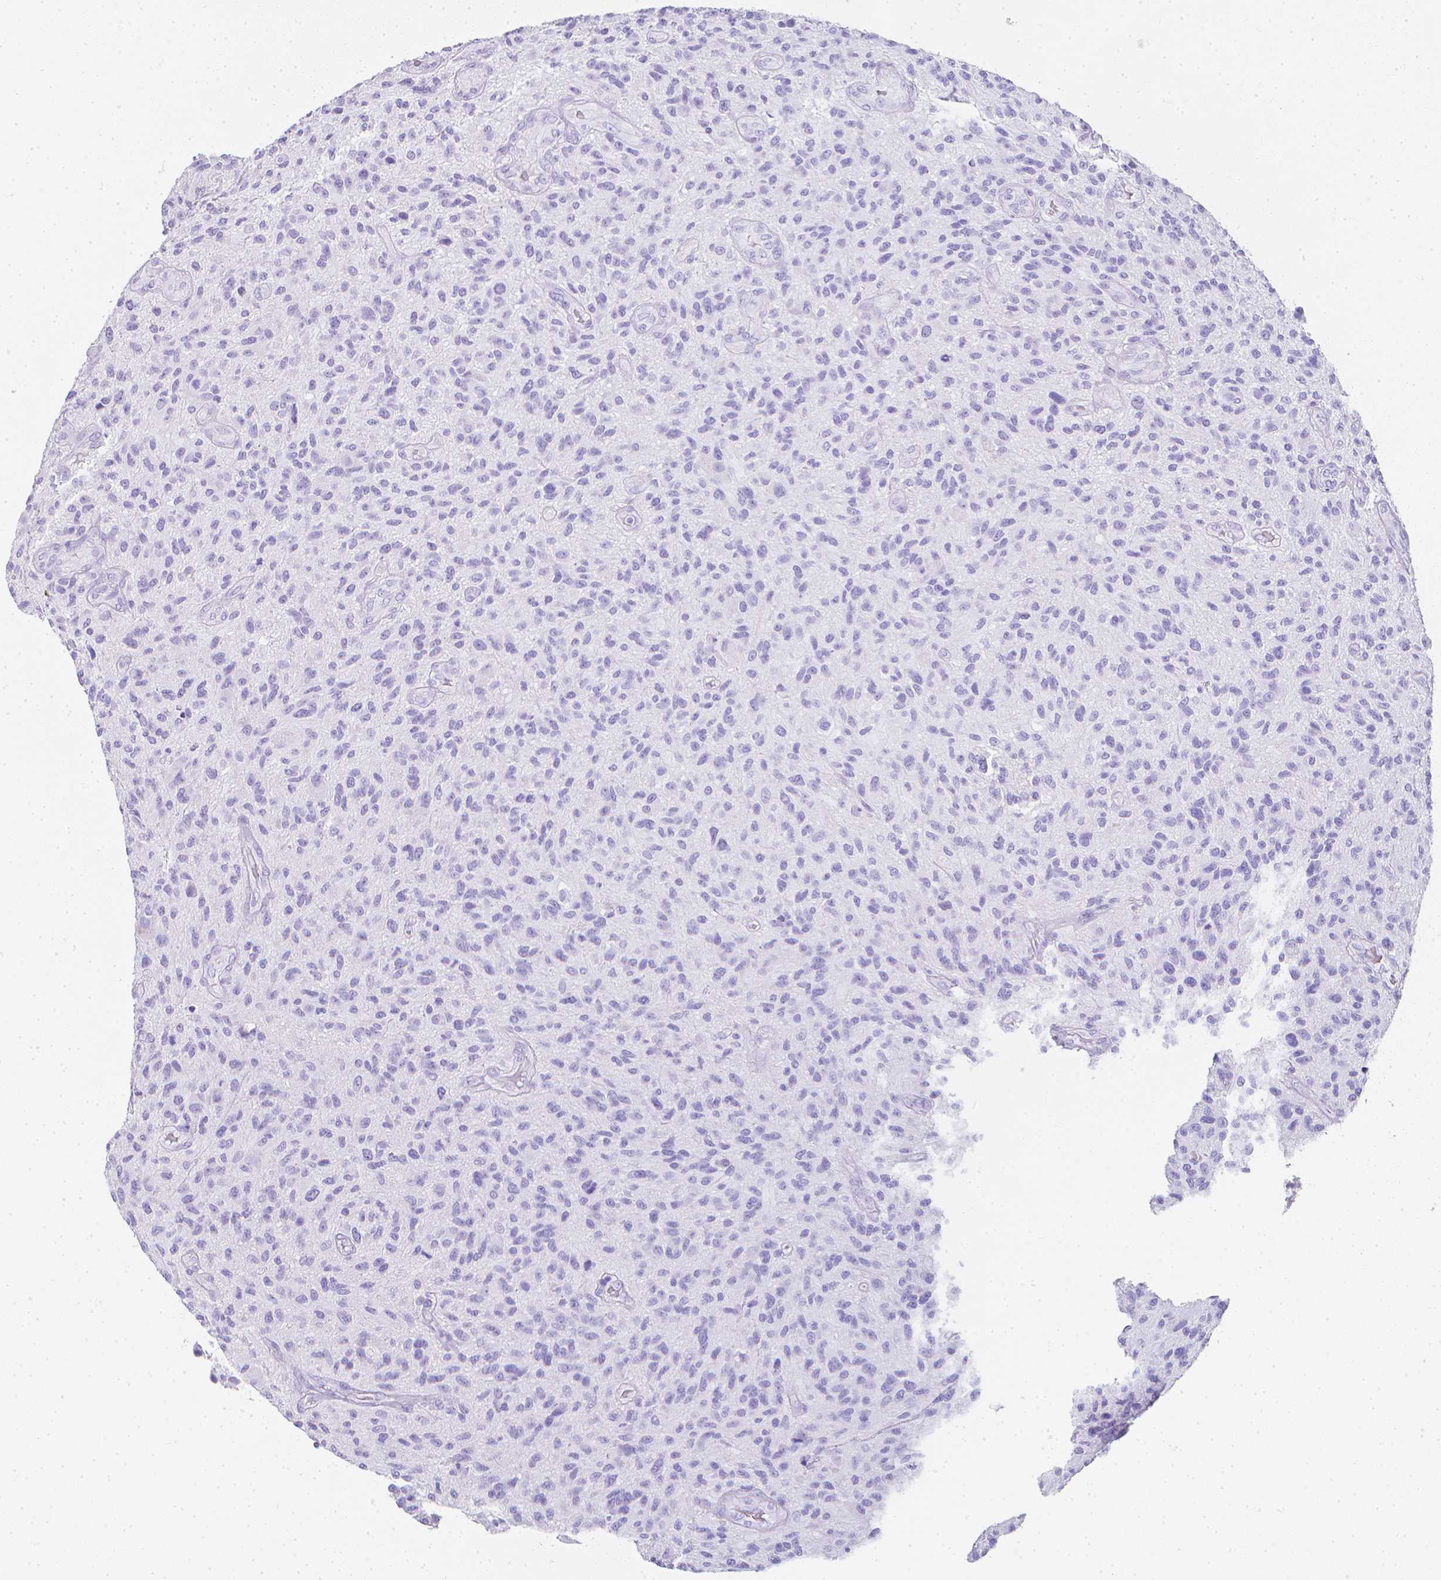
{"staining": {"intensity": "negative", "quantity": "none", "location": "none"}, "tissue": "glioma", "cell_type": "Tumor cells", "image_type": "cancer", "snomed": [{"axis": "morphology", "description": "Glioma, malignant, High grade"}, {"axis": "topography", "description": "Brain"}], "caption": "Immunohistochemistry (IHC) of human glioma exhibits no expression in tumor cells.", "gene": "LGALS4", "patient": {"sex": "male", "age": 47}}